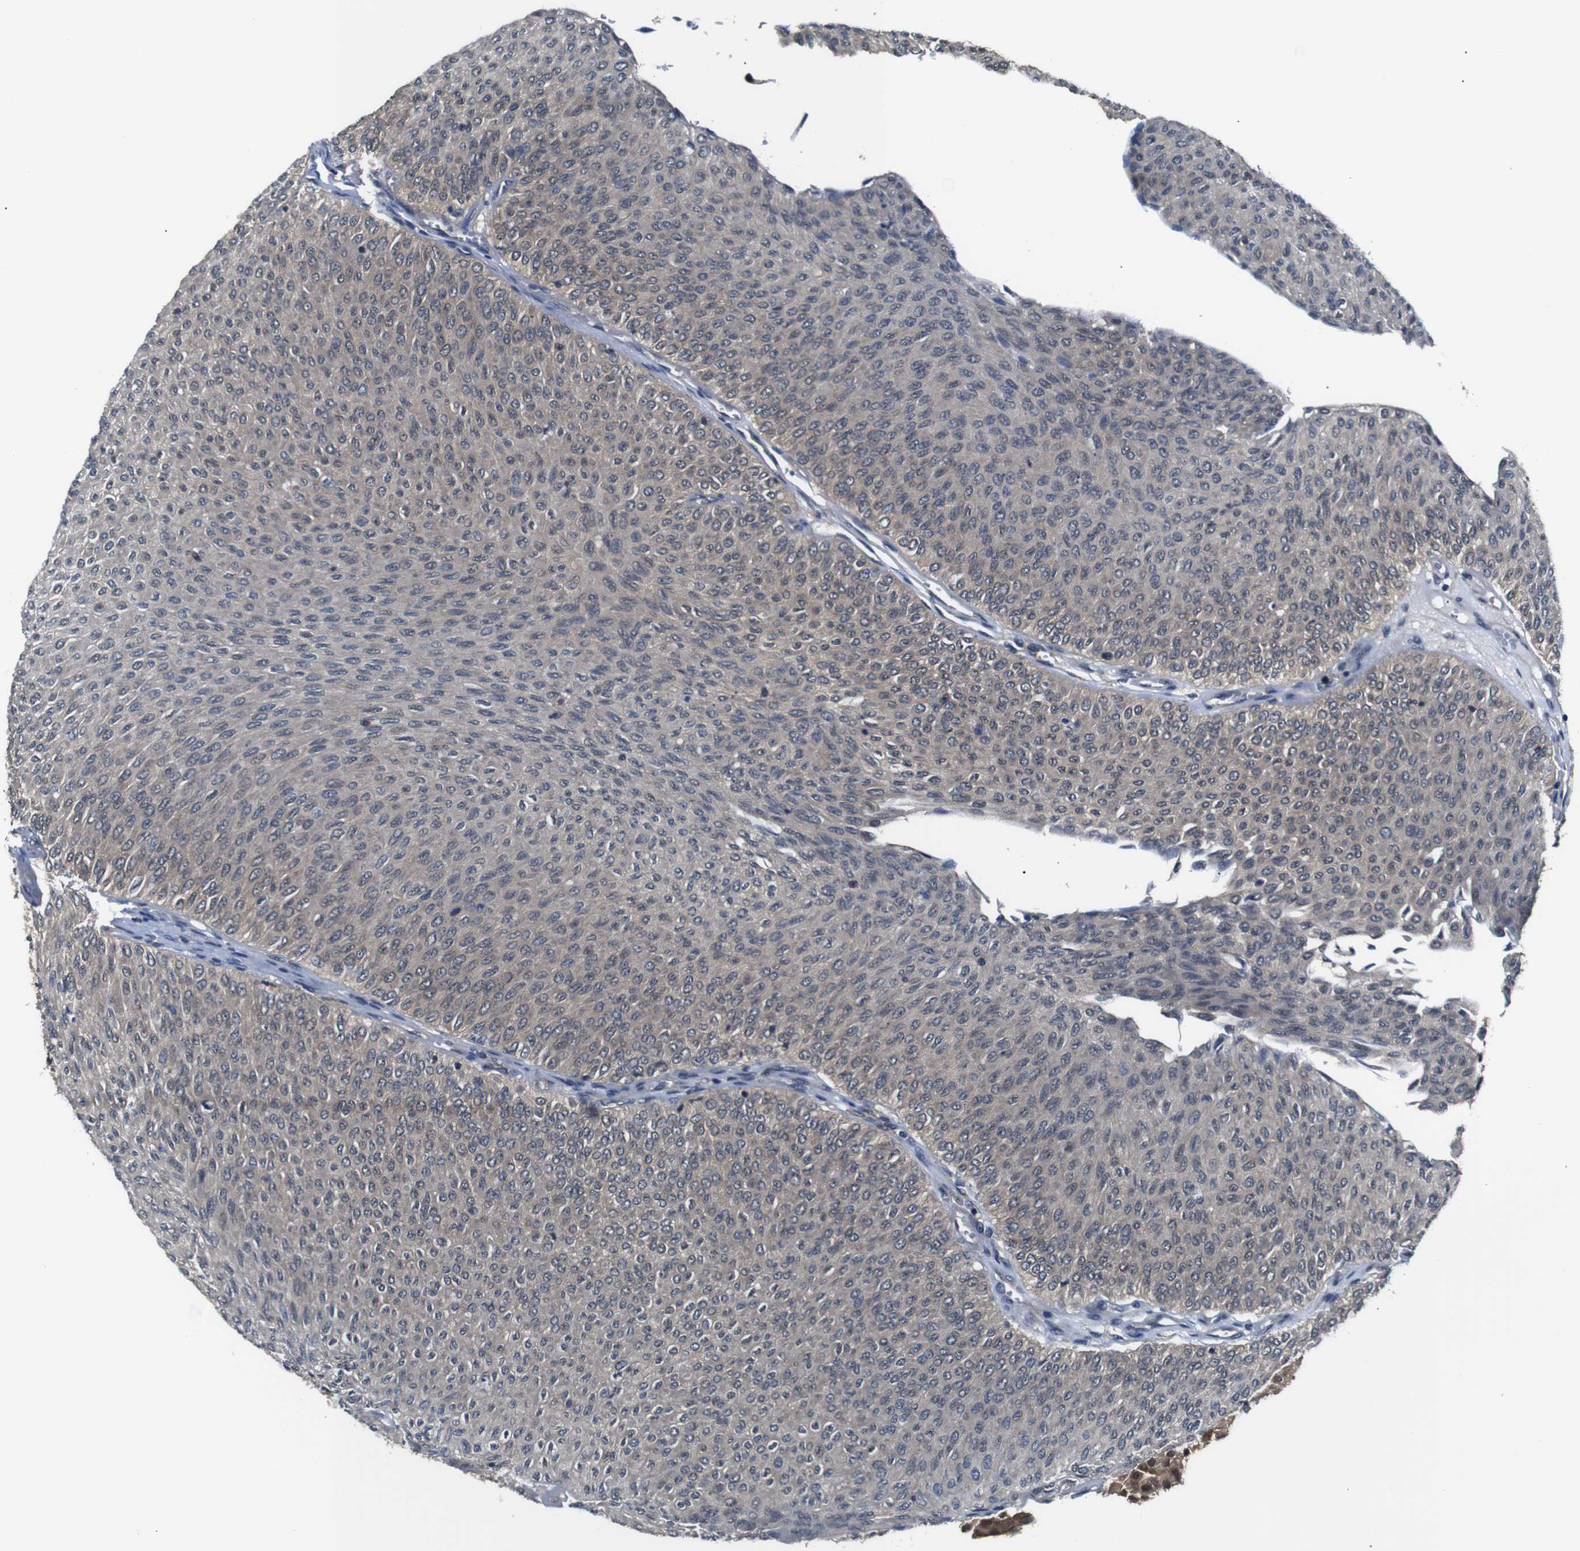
{"staining": {"intensity": "moderate", "quantity": "25%-75%", "location": "cytoplasmic/membranous,nuclear"}, "tissue": "urothelial cancer", "cell_type": "Tumor cells", "image_type": "cancer", "snomed": [{"axis": "morphology", "description": "Urothelial carcinoma, Low grade"}, {"axis": "topography", "description": "Urinary bladder"}], "caption": "This micrograph demonstrates IHC staining of urothelial cancer, with medium moderate cytoplasmic/membranous and nuclear positivity in approximately 25%-75% of tumor cells.", "gene": "UBXN1", "patient": {"sex": "male", "age": 78}}